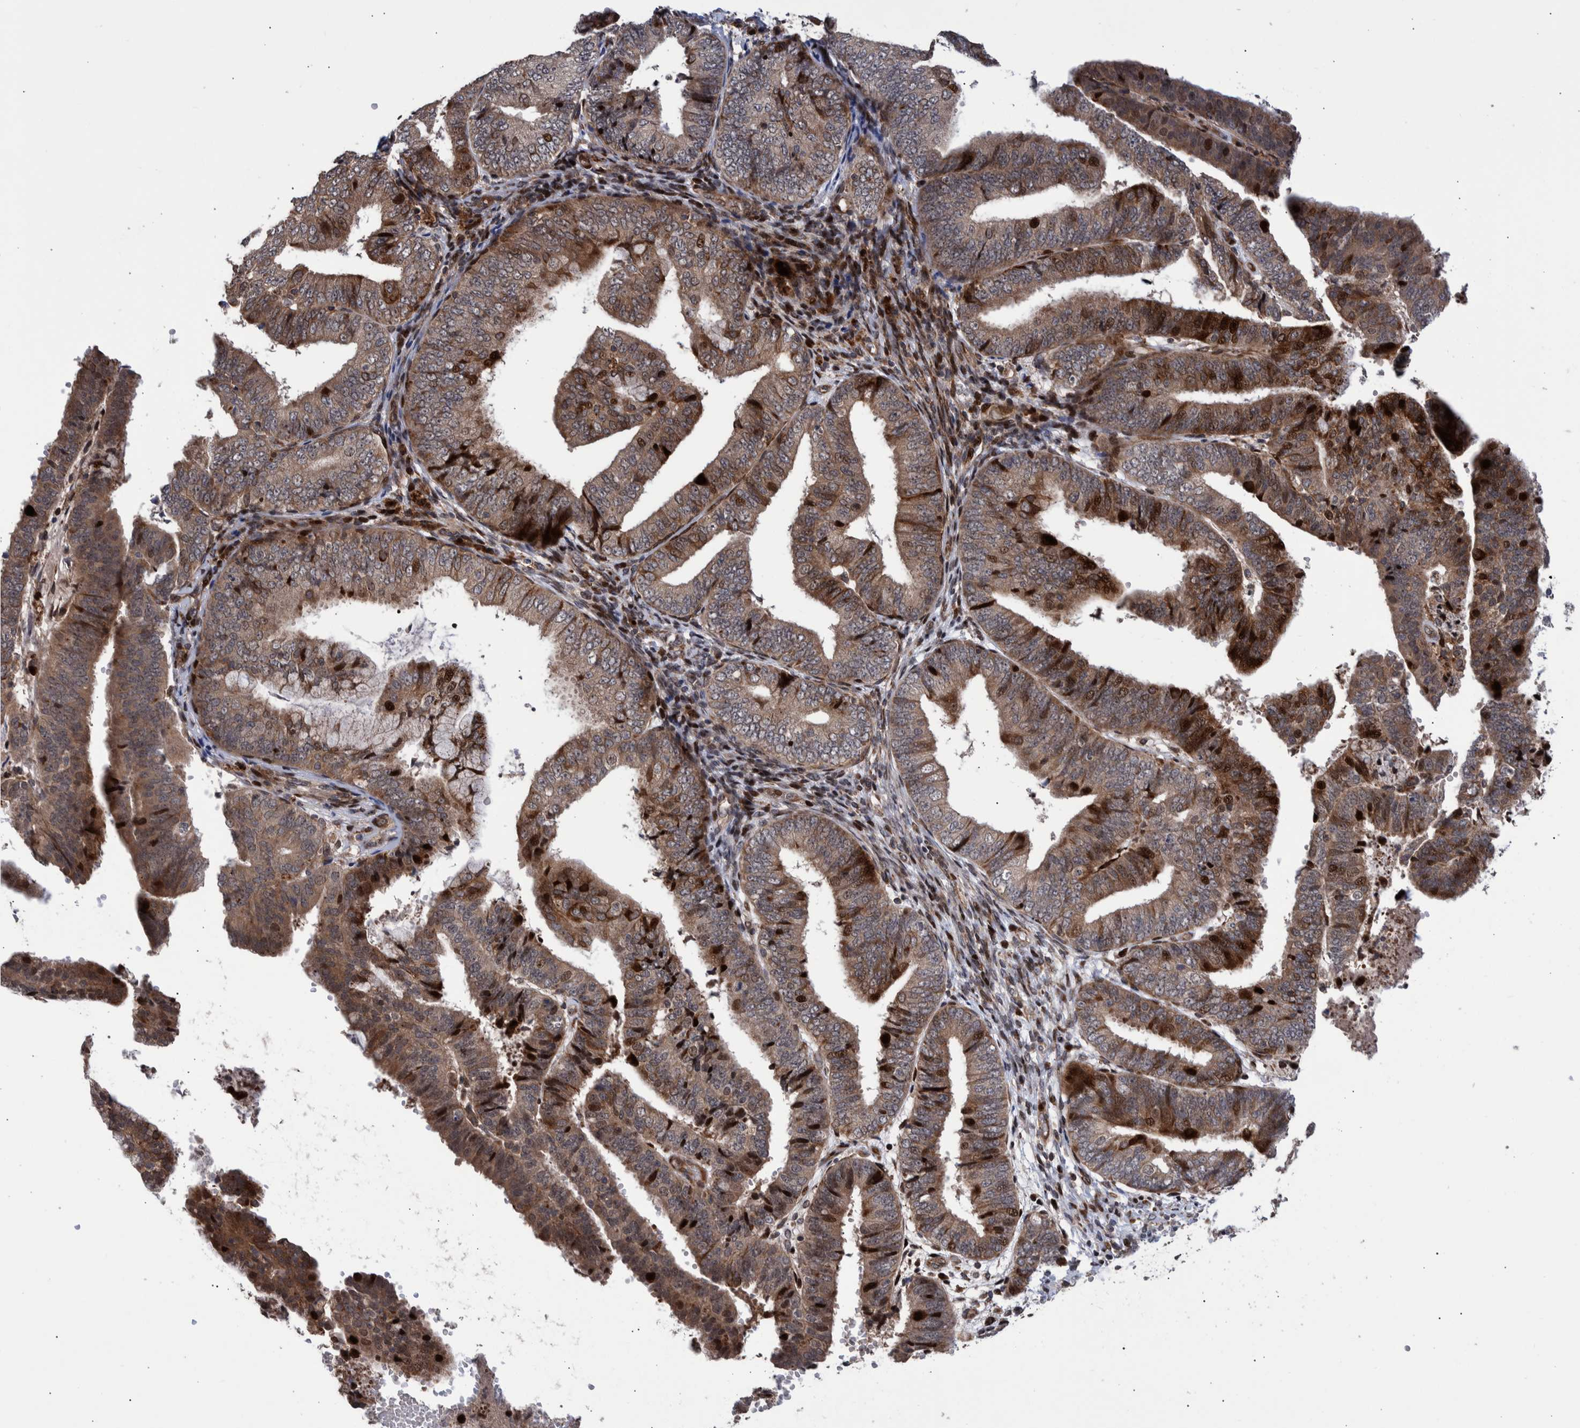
{"staining": {"intensity": "moderate", "quantity": ">75%", "location": "cytoplasmic/membranous,nuclear"}, "tissue": "endometrial cancer", "cell_type": "Tumor cells", "image_type": "cancer", "snomed": [{"axis": "morphology", "description": "Adenocarcinoma, NOS"}, {"axis": "topography", "description": "Endometrium"}], "caption": "Human endometrial adenocarcinoma stained for a protein (brown) exhibits moderate cytoplasmic/membranous and nuclear positive positivity in approximately >75% of tumor cells.", "gene": "SHISA6", "patient": {"sex": "female", "age": 63}}